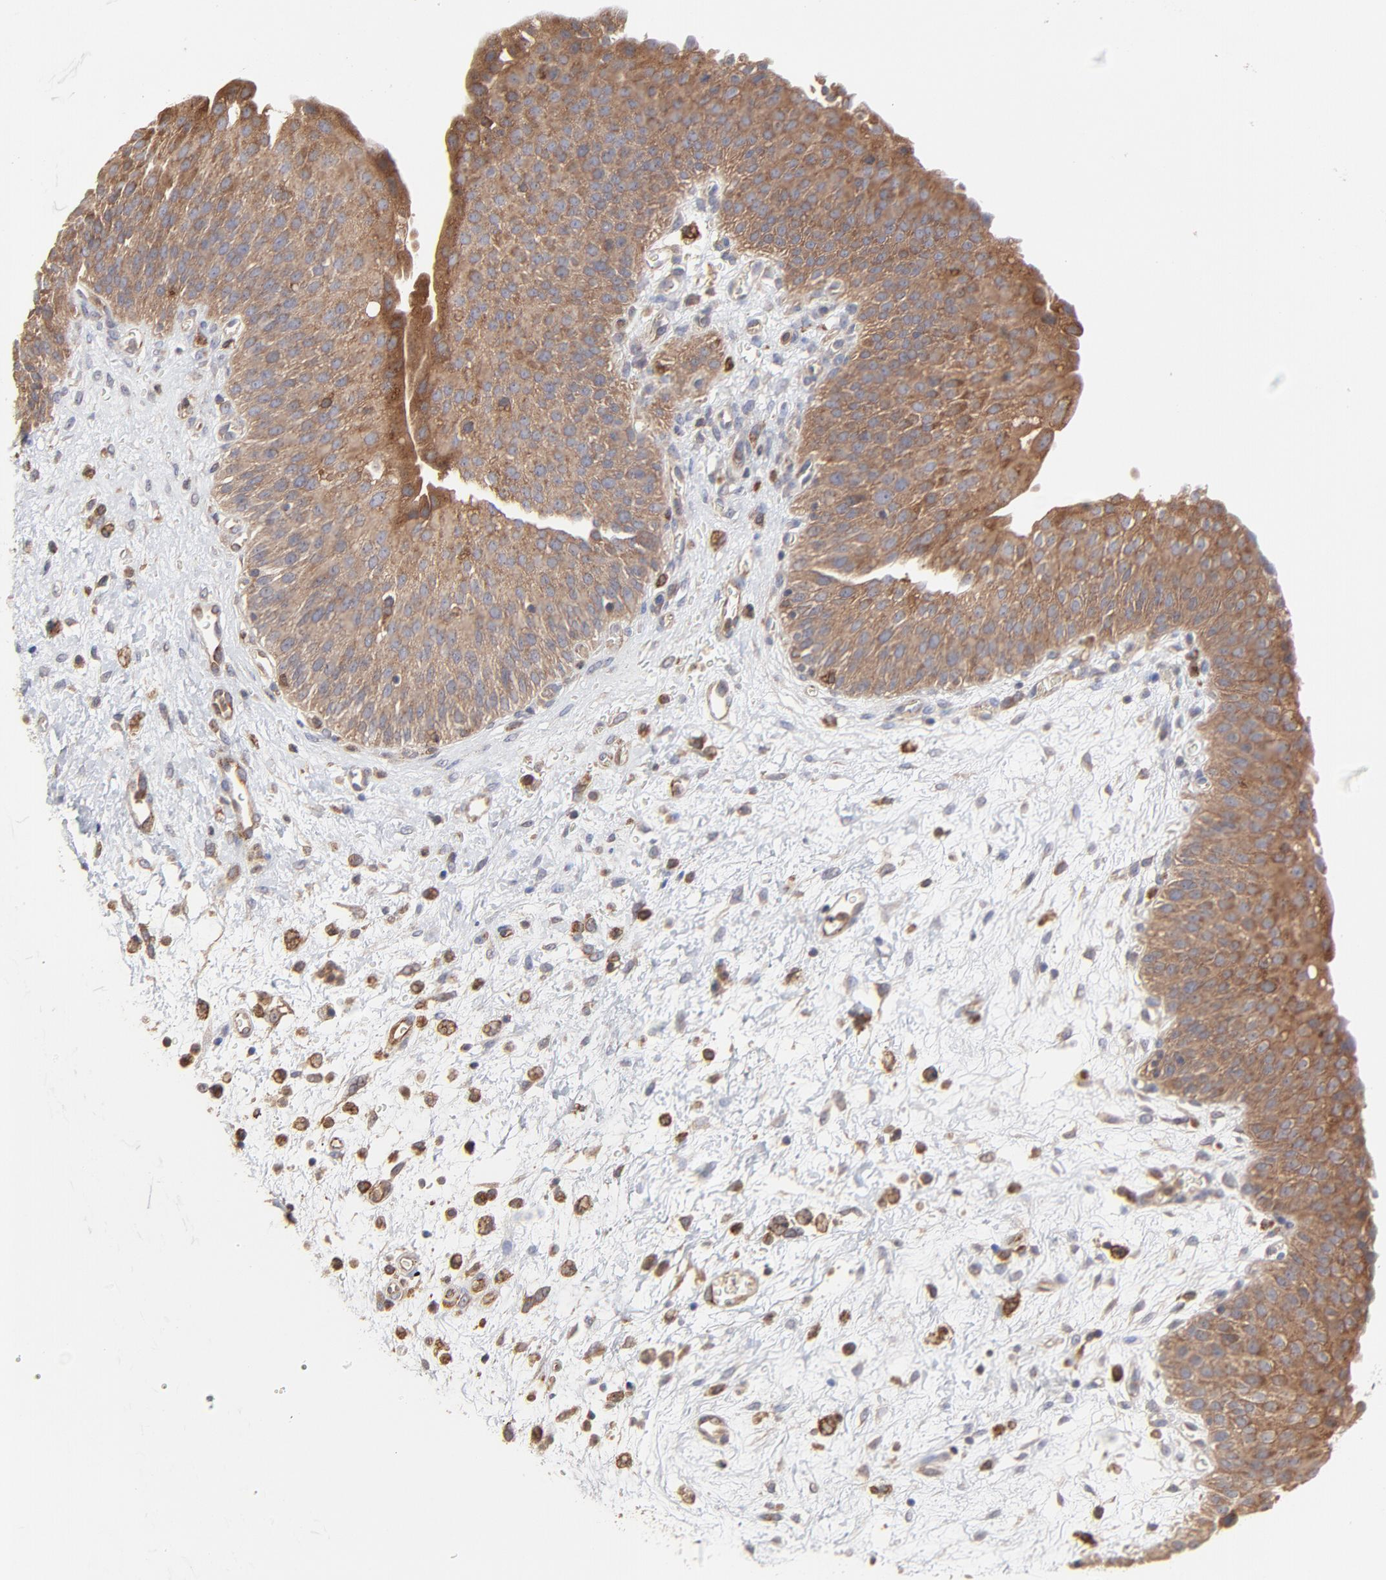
{"staining": {"intensity": "strong", "quantity": ">75%", "location": "cytoplasmic/membranous"}, "tissue": "urinary bladder", "cell_type": "Urothelial cells", "image_type": "normal", "snomed": [{"axis": "morphology", "description": "Normal tissue, NOS"}, {"axis": "morphology", "description": "Dysplasia, NOS"}, {"axis": "topography", "description": "Urinary bladder"}], "caption": "This photomicrograph reveals benign urinary bladder stained with immunohistochemistry (IHC) to label a protein in brown. The cytoplasmic/membranous of urothelial cells show strong positivity for the protein. Nuclei are counter-stained blue.", "gene": "RAB9A", "patient": {"sex": "male", "age": 35}}